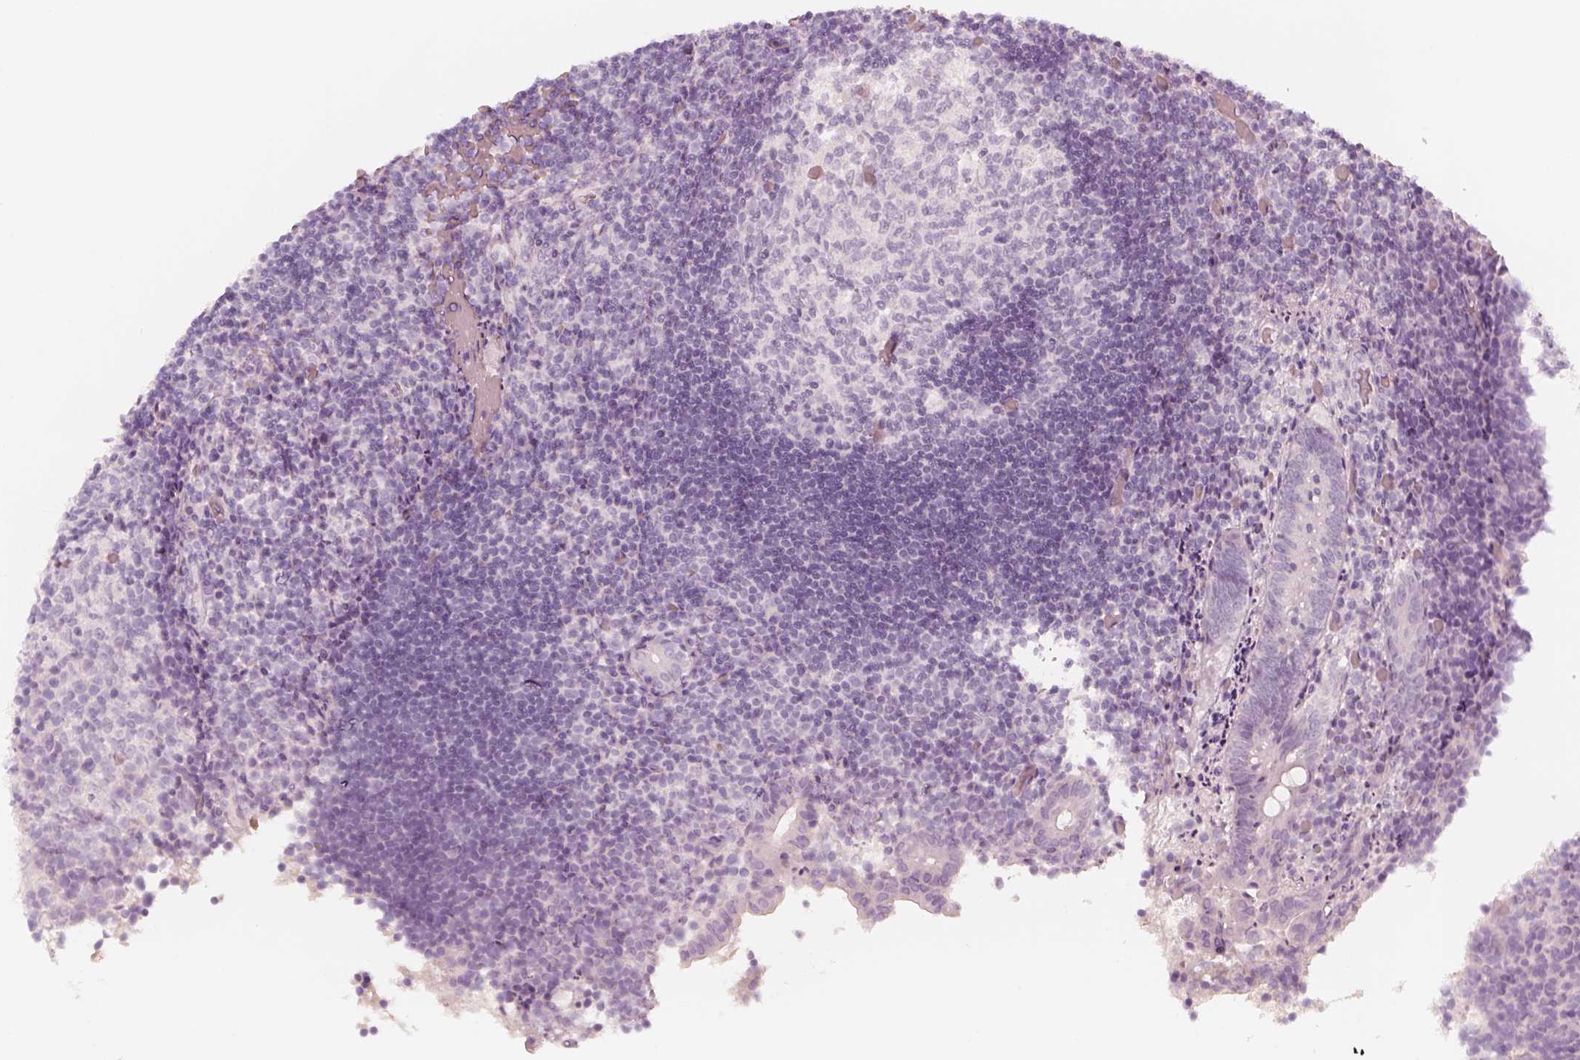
{"staining": {"intensity": "negative", "quantity": "none", "location": "none"}, "tissue": "appendix", "cell_type": "Glandular cells", "image_type": "normal", "snomed": [{"axis": "morphology", "description": "Normal tissue, NOS"}, {"axis": "topography", "description": "Appendix"}], "caption": "Appendix stained for a protein using immunohistochemistry (IHC) demonstrates no expression glandular cells.", "gene": "KRT82", "patient": {"sex": "female", "age": 32}}